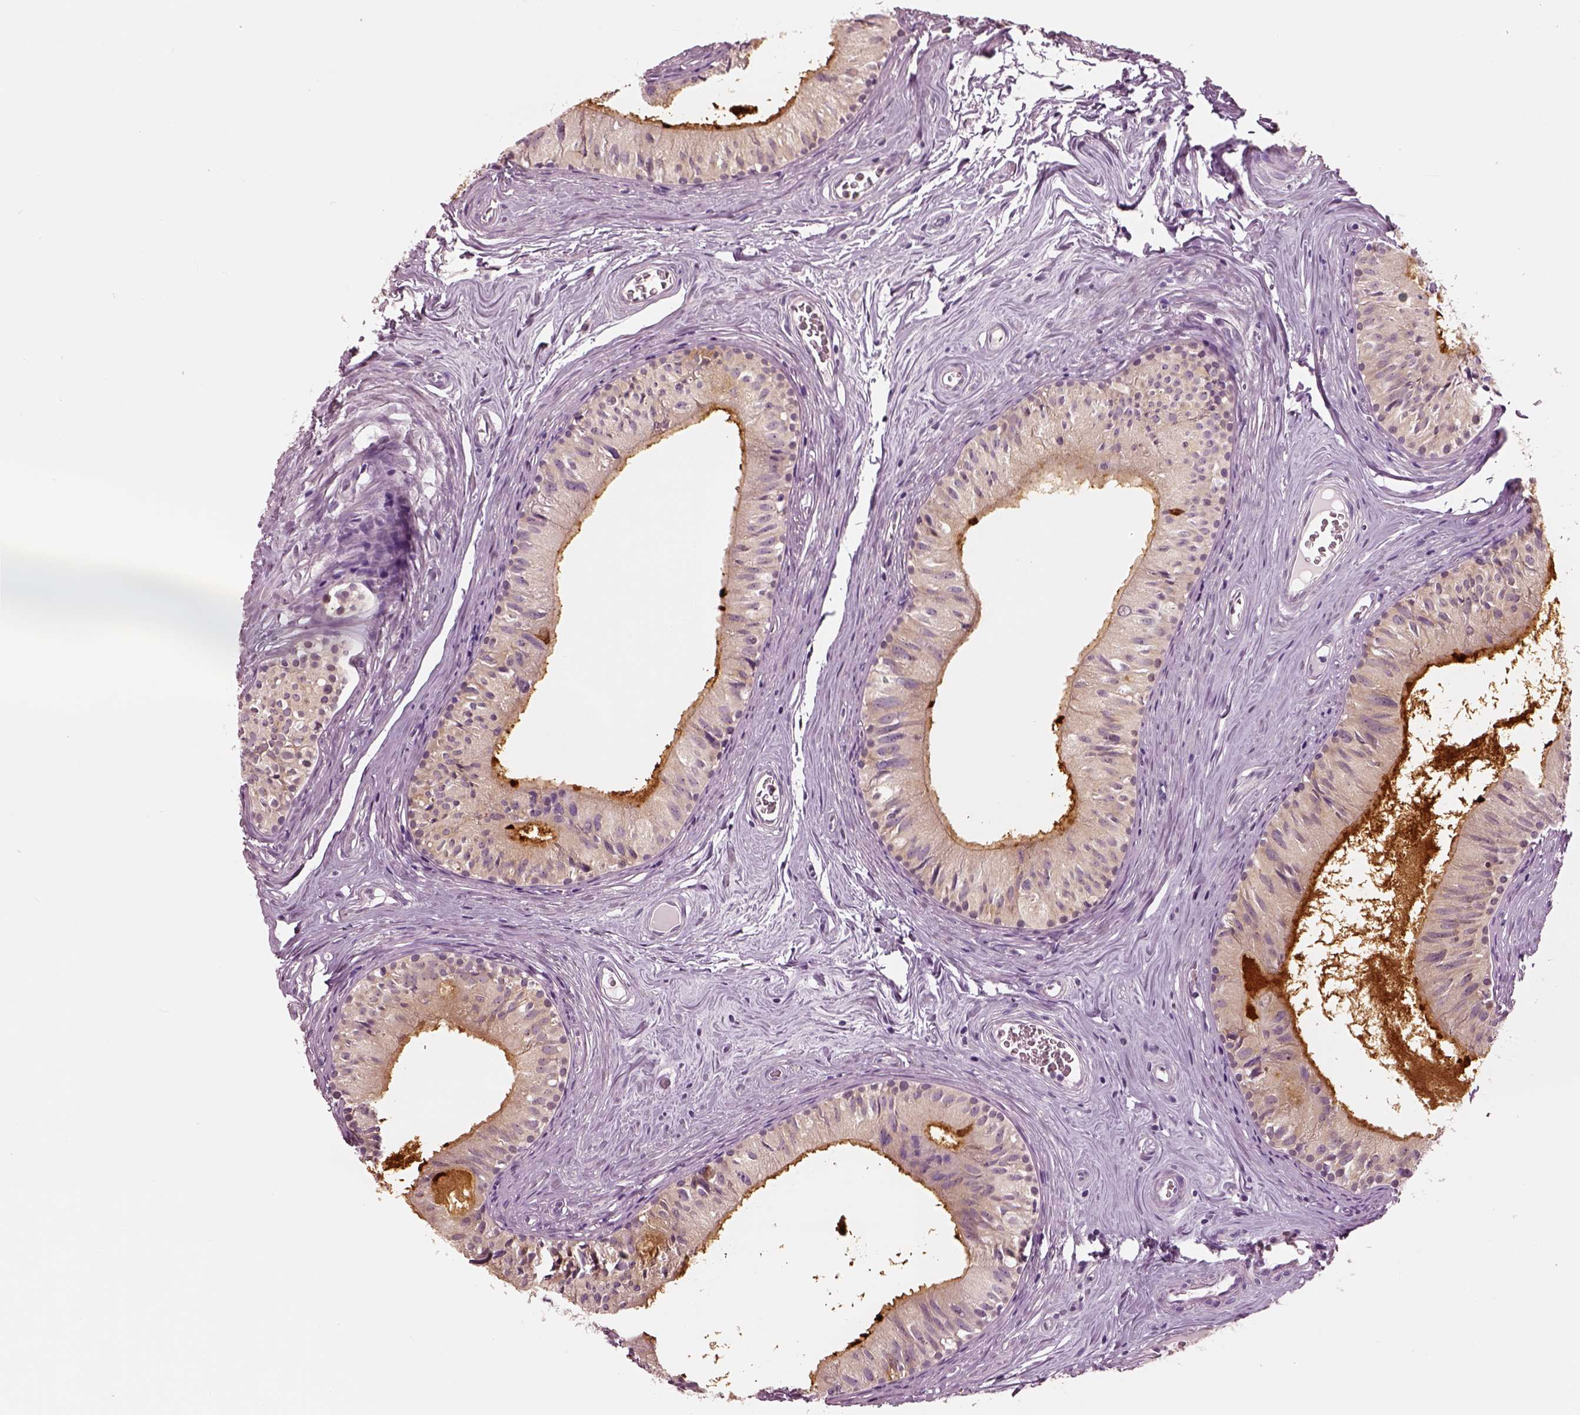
{"staining": {"intensity": "strong", "quantity": "<25%", "location": "cytoplasmic/membranous"}, "tissue": "epididymis", "cell_type": "Glandular cells", "image_type": "normal", "snomed": [{"axis": "morphology", "description": "Normal tissue, NOS"}, {"axis": "topography", "description": "Epididymis"}], "caption": "Protein staining of normal epididymis demonstrates strong cytoplasmic/membranous positivity in approximately <25% of glandular cells.", "gene": "ELSPBP1", "patient": {"sex": "male", "age": 52}}